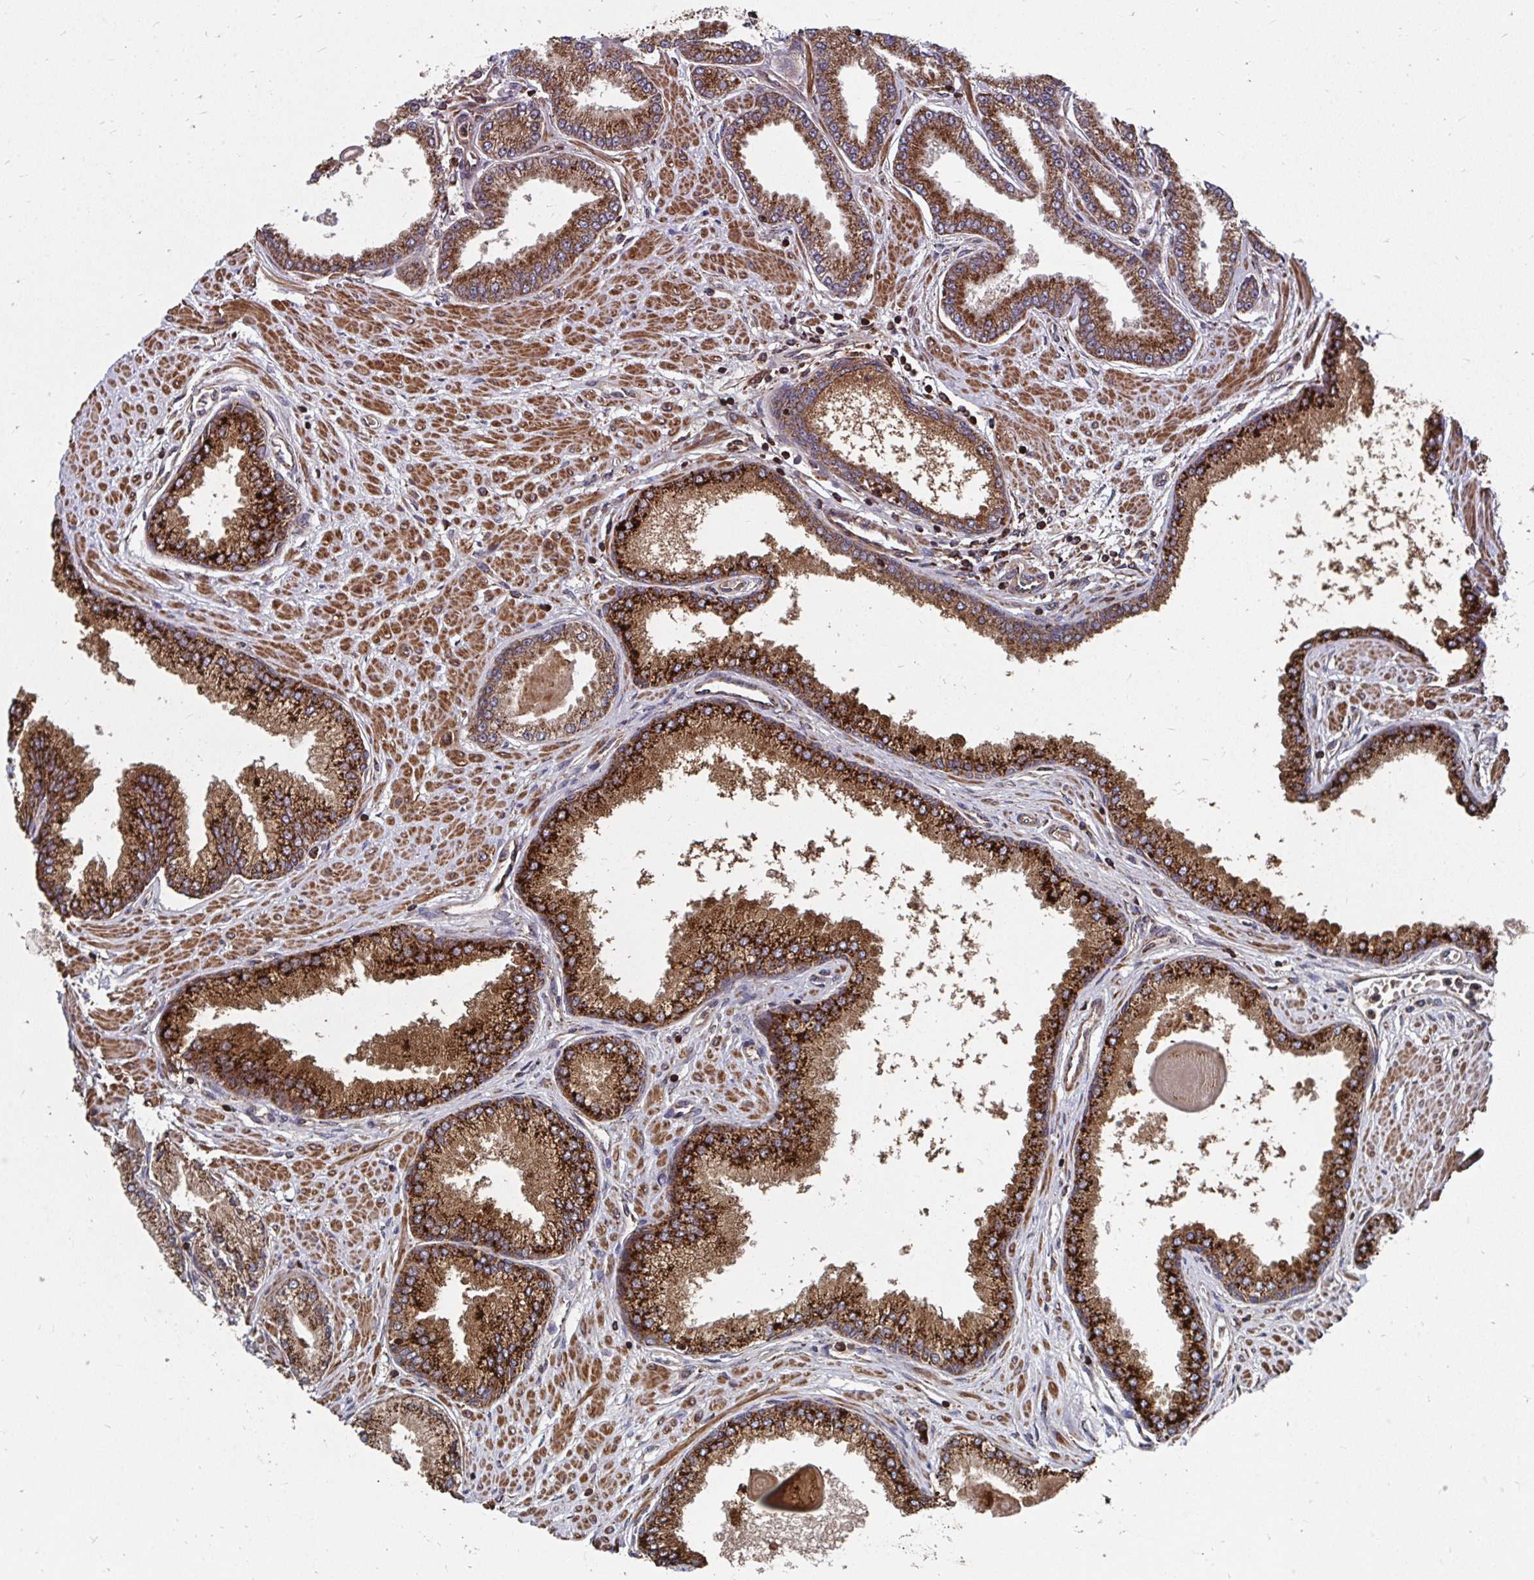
{"staining": {"intensity": "strong", "quantity": ">75%", "location": "cytoplasmic/membranous"}, "tissue": "prostate cancer", "cell_type": "Tumor cells", "image_type": "cancer", "snomed": [{"axis": "morphology", "description": "Adenocarcinoma, Low grade"}, {"axis": "topography", "description": "Prostate"}], "caption": "The image demonstrates a brown stain indicating the presence of a protein in the cytoplasmic/membranous of tumor cells in low-grade adenocarcinoma (prostate).", "gene": "FAM89A", "patient": {"sex": "male", "age": 67}}